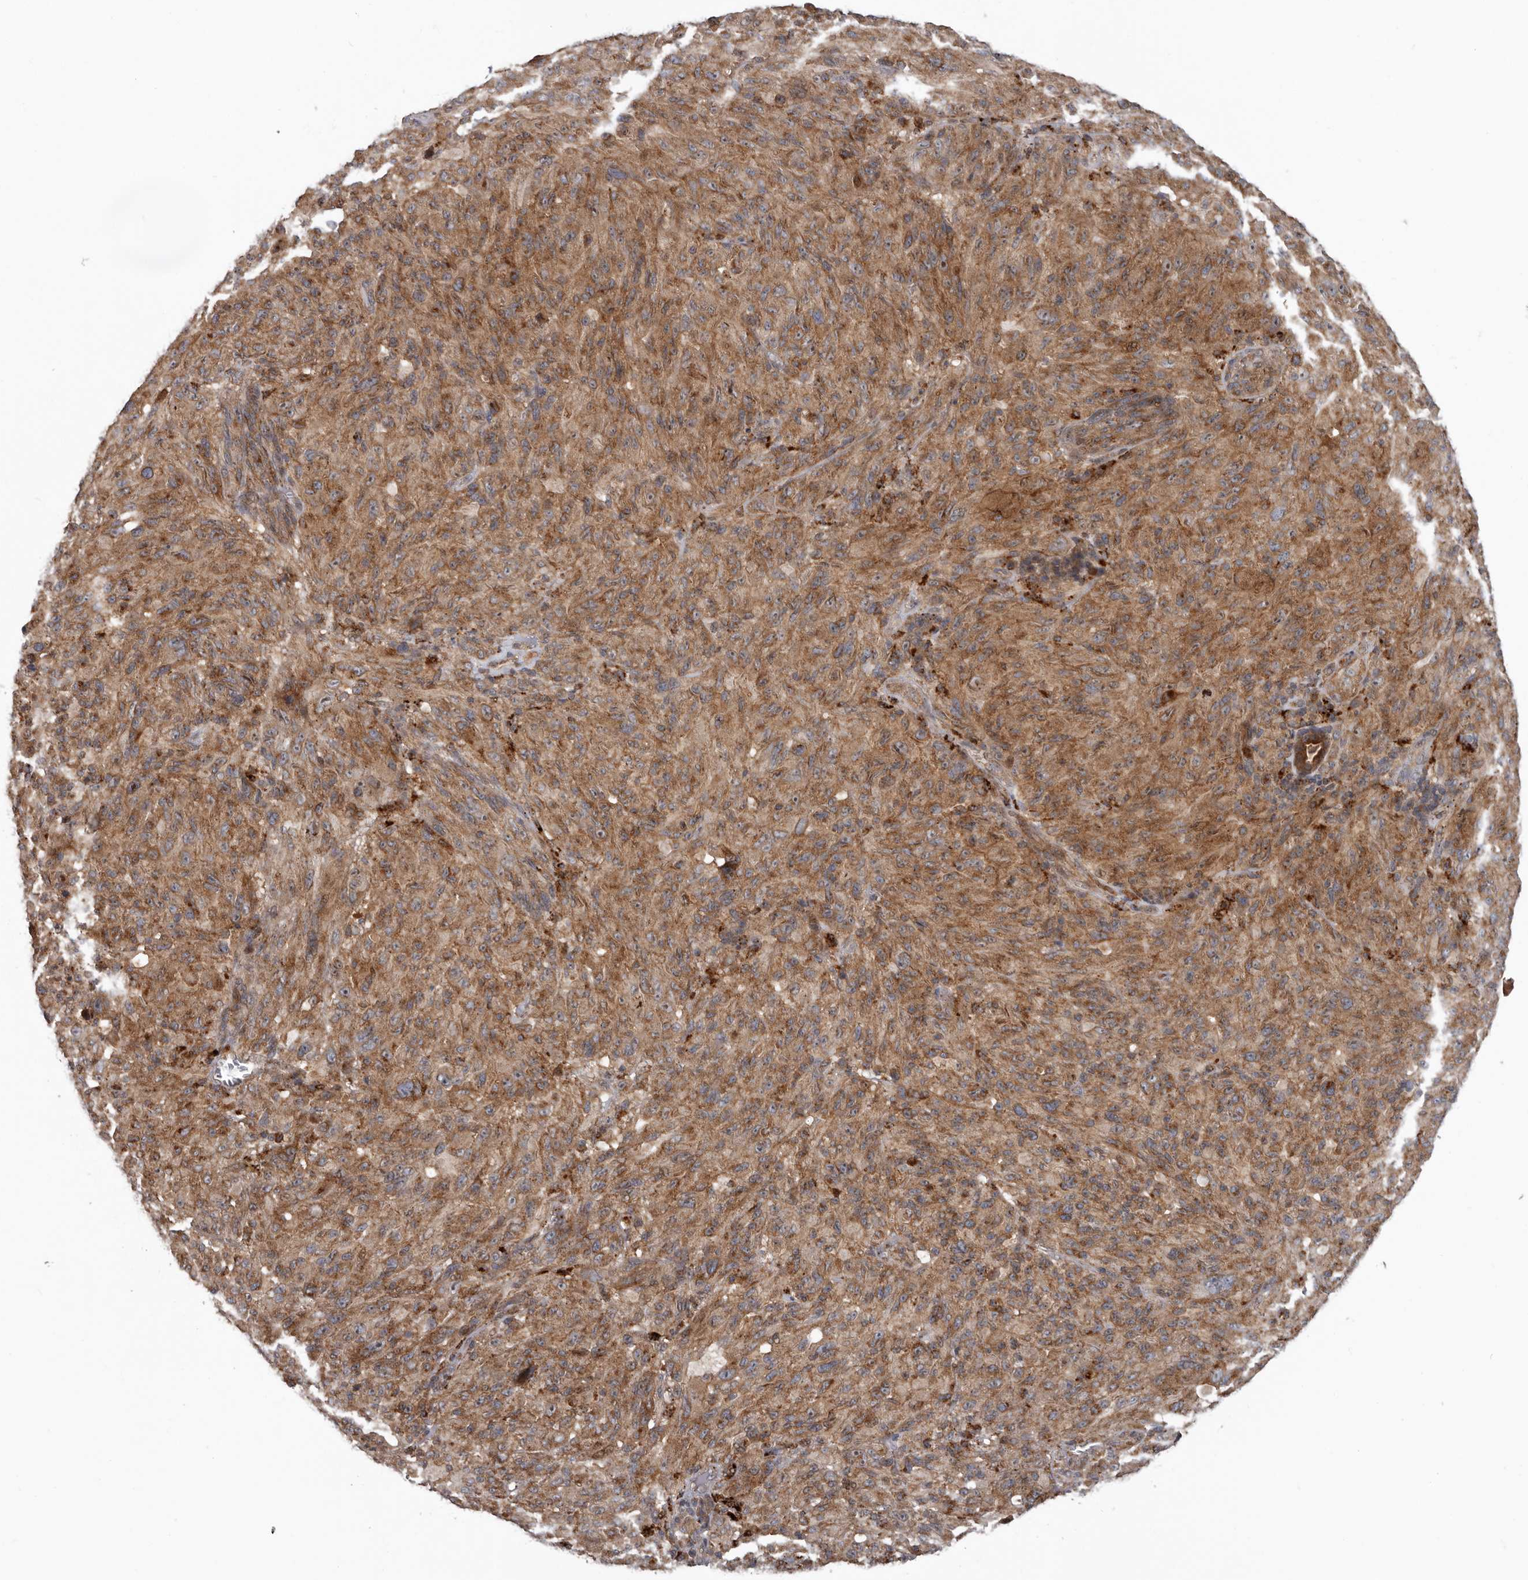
{"staining": {"intensity": "moderate", "quantity": ">75%", "location": "cytoplasmic/membranous"}, "tissue": "melanoma", "cell_type": "Tumor cells", "image_type": "cancer", "snomed": [{"axis": "morphology", "description": "Malignant melanoma, NOS"}, {"axis": "topography", "description": "Skin of head"}], "caption": "Immunohistochemical staining of melanoma displays moderate cytoplasmic/membranous protein staining in approximately >75% of tumor cells.", "gene": "FGFR4", "patient": {"sex": "male", "age": 96}}